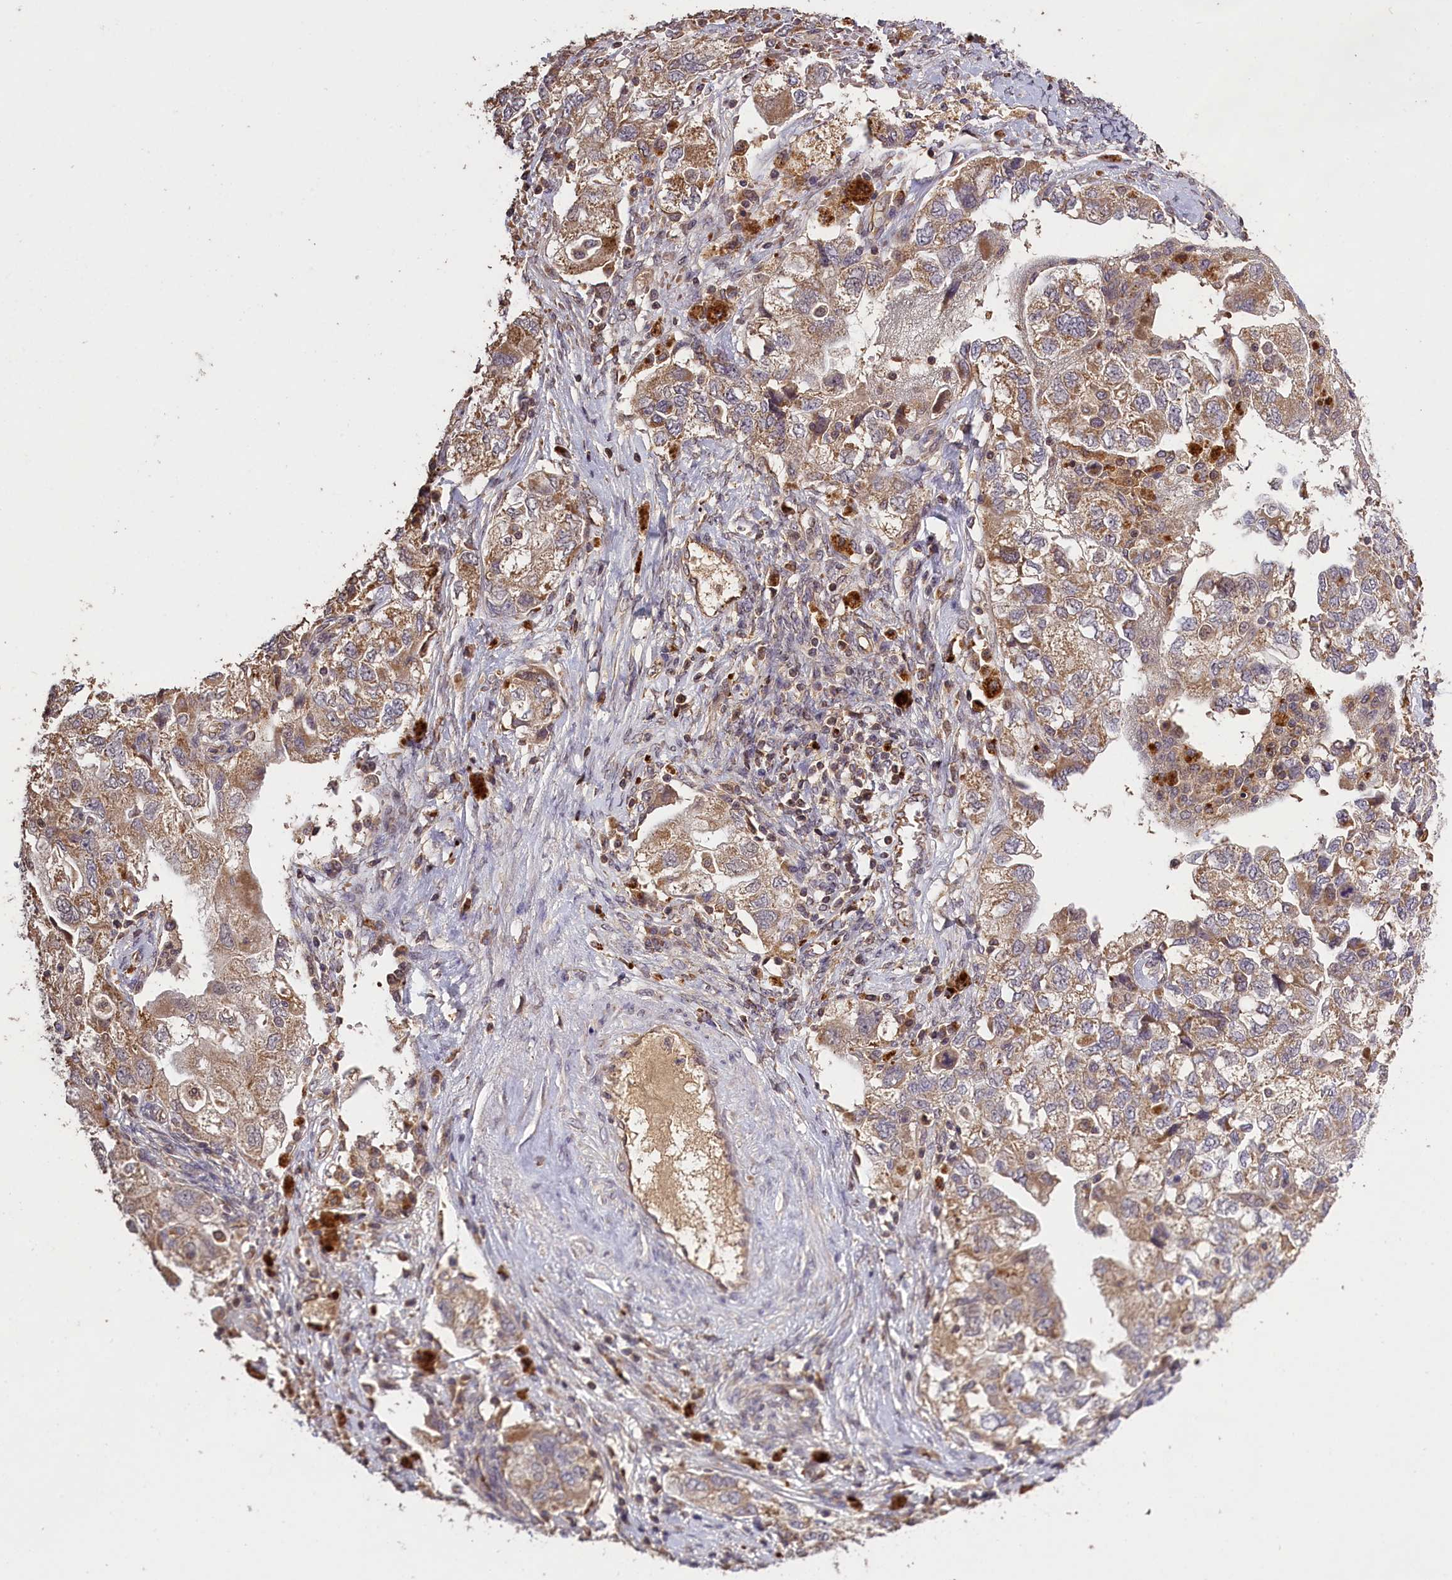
{"staining": {"intensity": "weak", "quantity": "25%-75%", "location": "cytoplasmic/membranous"}, "tissue": "ovarian cancer", "cell_type": "Tumor cells", "image_type": "cancer", "snomed": [{"axis": "morphology", "description": "Carcinoma, NOS"}, {"axis": "morphology", "description": "Cystadenocarcinoma, serous, NOS"}, {"axis": "topography", "description": "Ovary"}], "caption": "A micrograph of ovarian cancer stained for a protein shows weak cytoplasmic/membranous brown staining in tumor cells.", "gene": "CLRN2", "patient": {"sex": "female", "age": 69}}